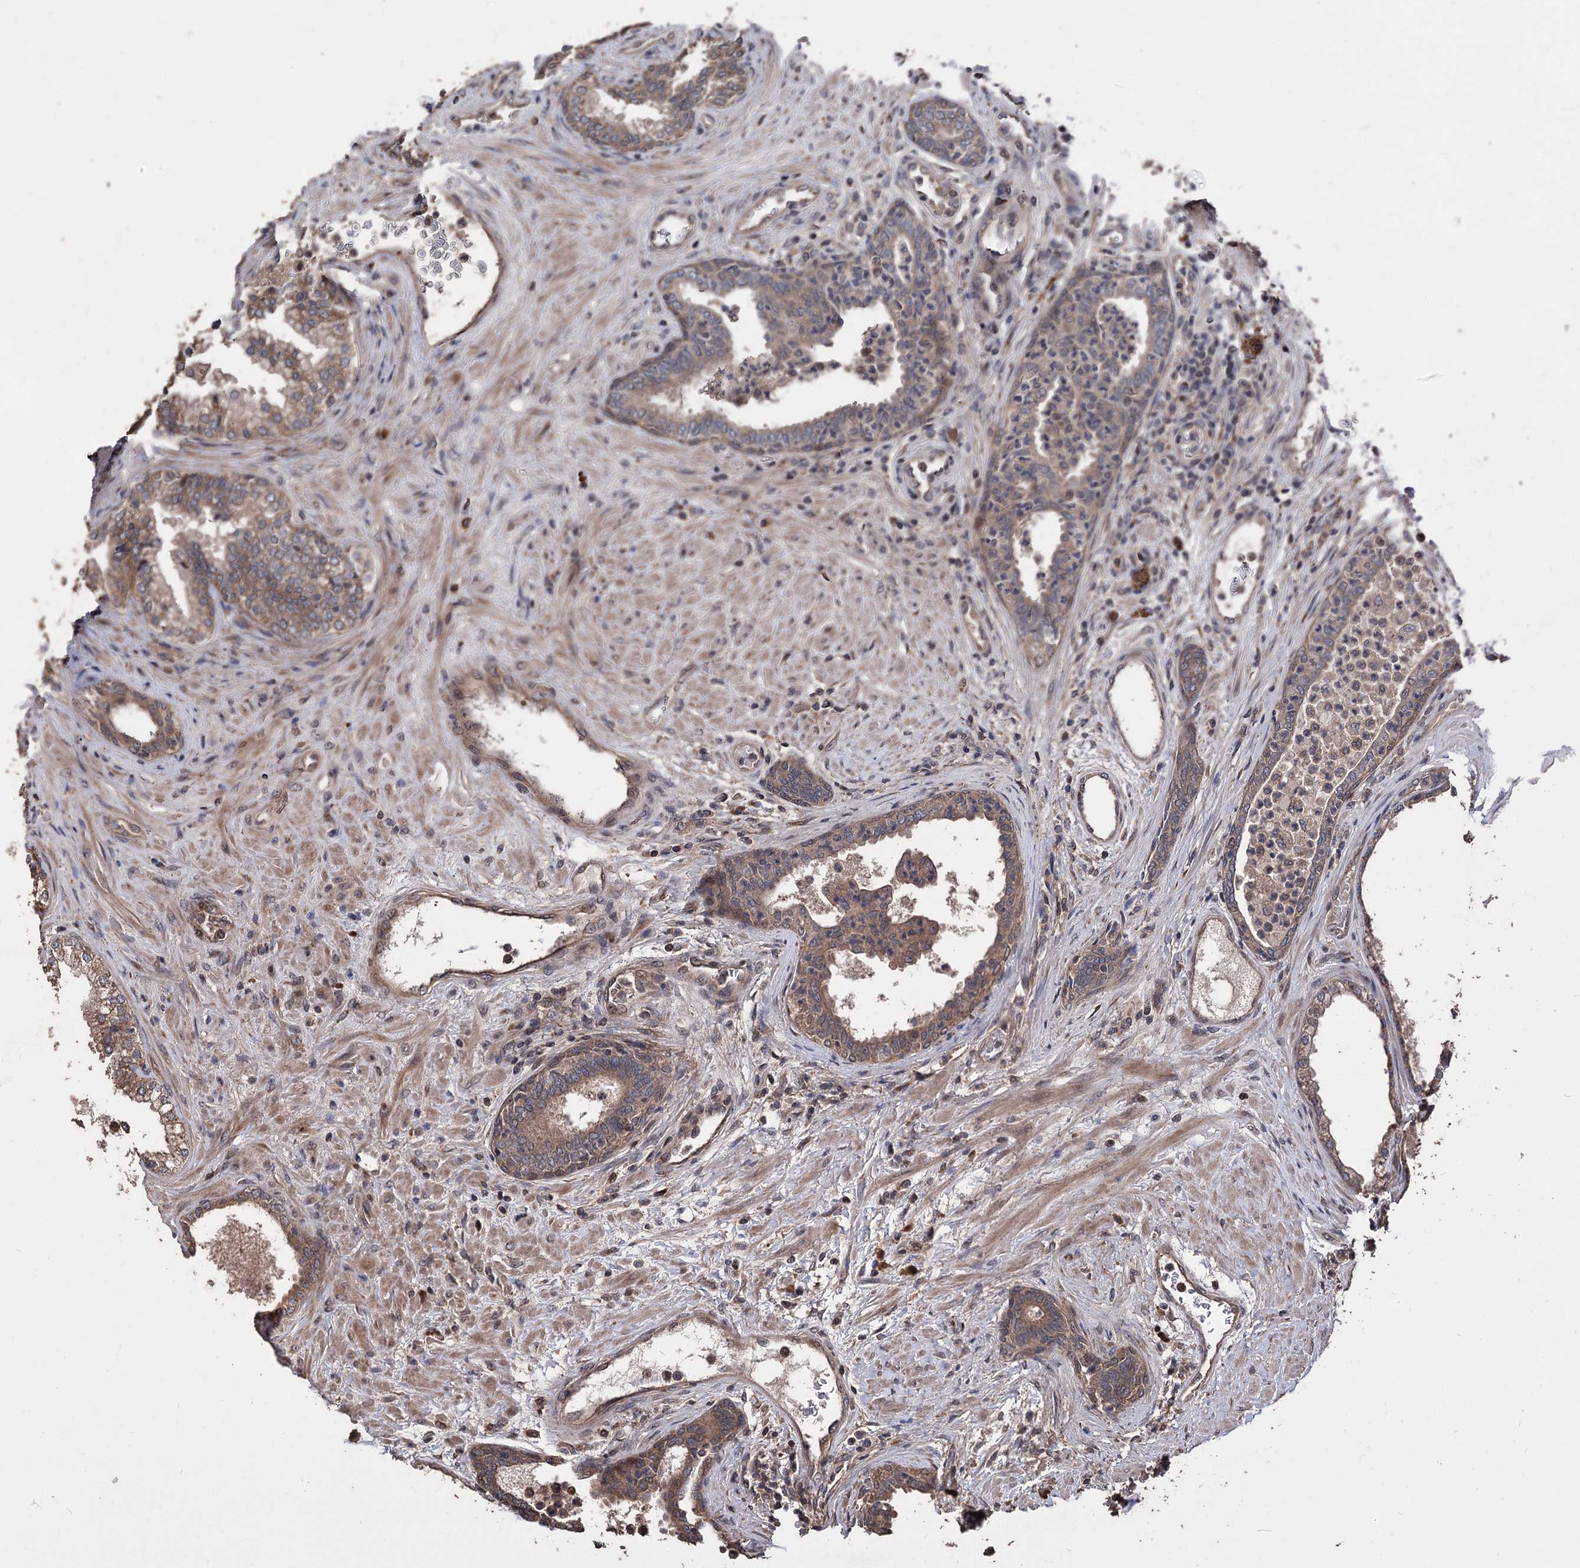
{"staining": {"intensity": "moderate", "quantity": ">75%", "location": "cytoplasmic/membranous"}, "tissue": "prostate", "cell_type": "Glandular cells", "image_type": "normal", "snomed": [{"axis": "morphology", "description": "Normal tissue, NOS"}, {"axis": "topography", "description": "Prostate"}], "caption": "Approximately >75% of glandular cells in normal prostate display moderate cytoplasmic/membranous protein positivity as visualized by brown immunohistochemical staining.", "gene": "RASSF3", "patient": {"sex": "male", "age": 76}}